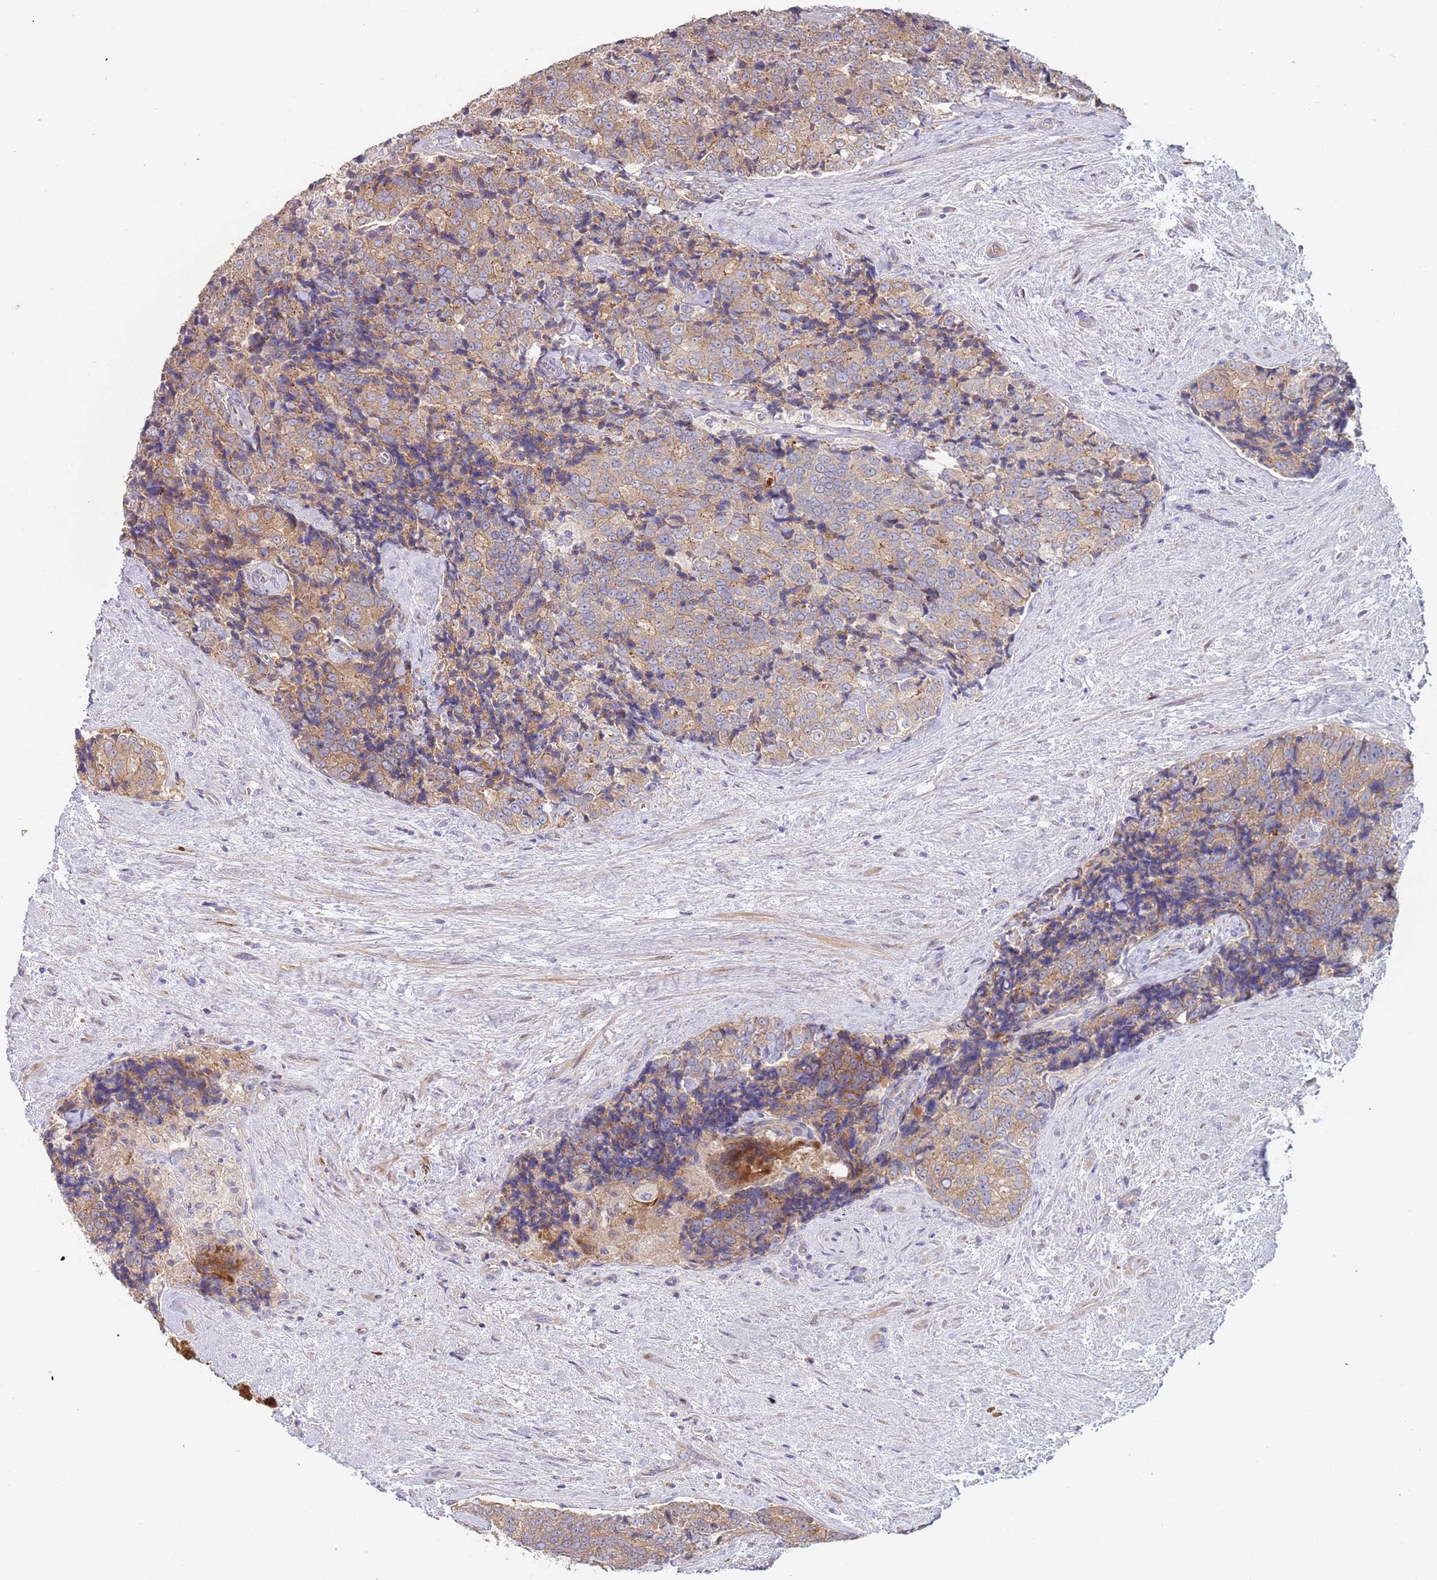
{"staining": {"intensity": "moderate", "quantity": "25%-75%", "location": "cytoplasmic/membranous"}, "tissue": "prostate cancer", "cell_type": "Tumor cells", "image_type": "cancer", "snomed": [{"axis": "morphology", "description": "Adenocarcinoma, High grade"}, {"axis": "topography", "description": "Prostate"}], "caption": "Prostate cancer was stained to show a protein in brown. There is medium levels of moderate cytoplasmic/membranous expression in approximately 25%-75% of tumor cells.", "gene": "ABCC10", "patient": {"sex": "male", "age": 70}}